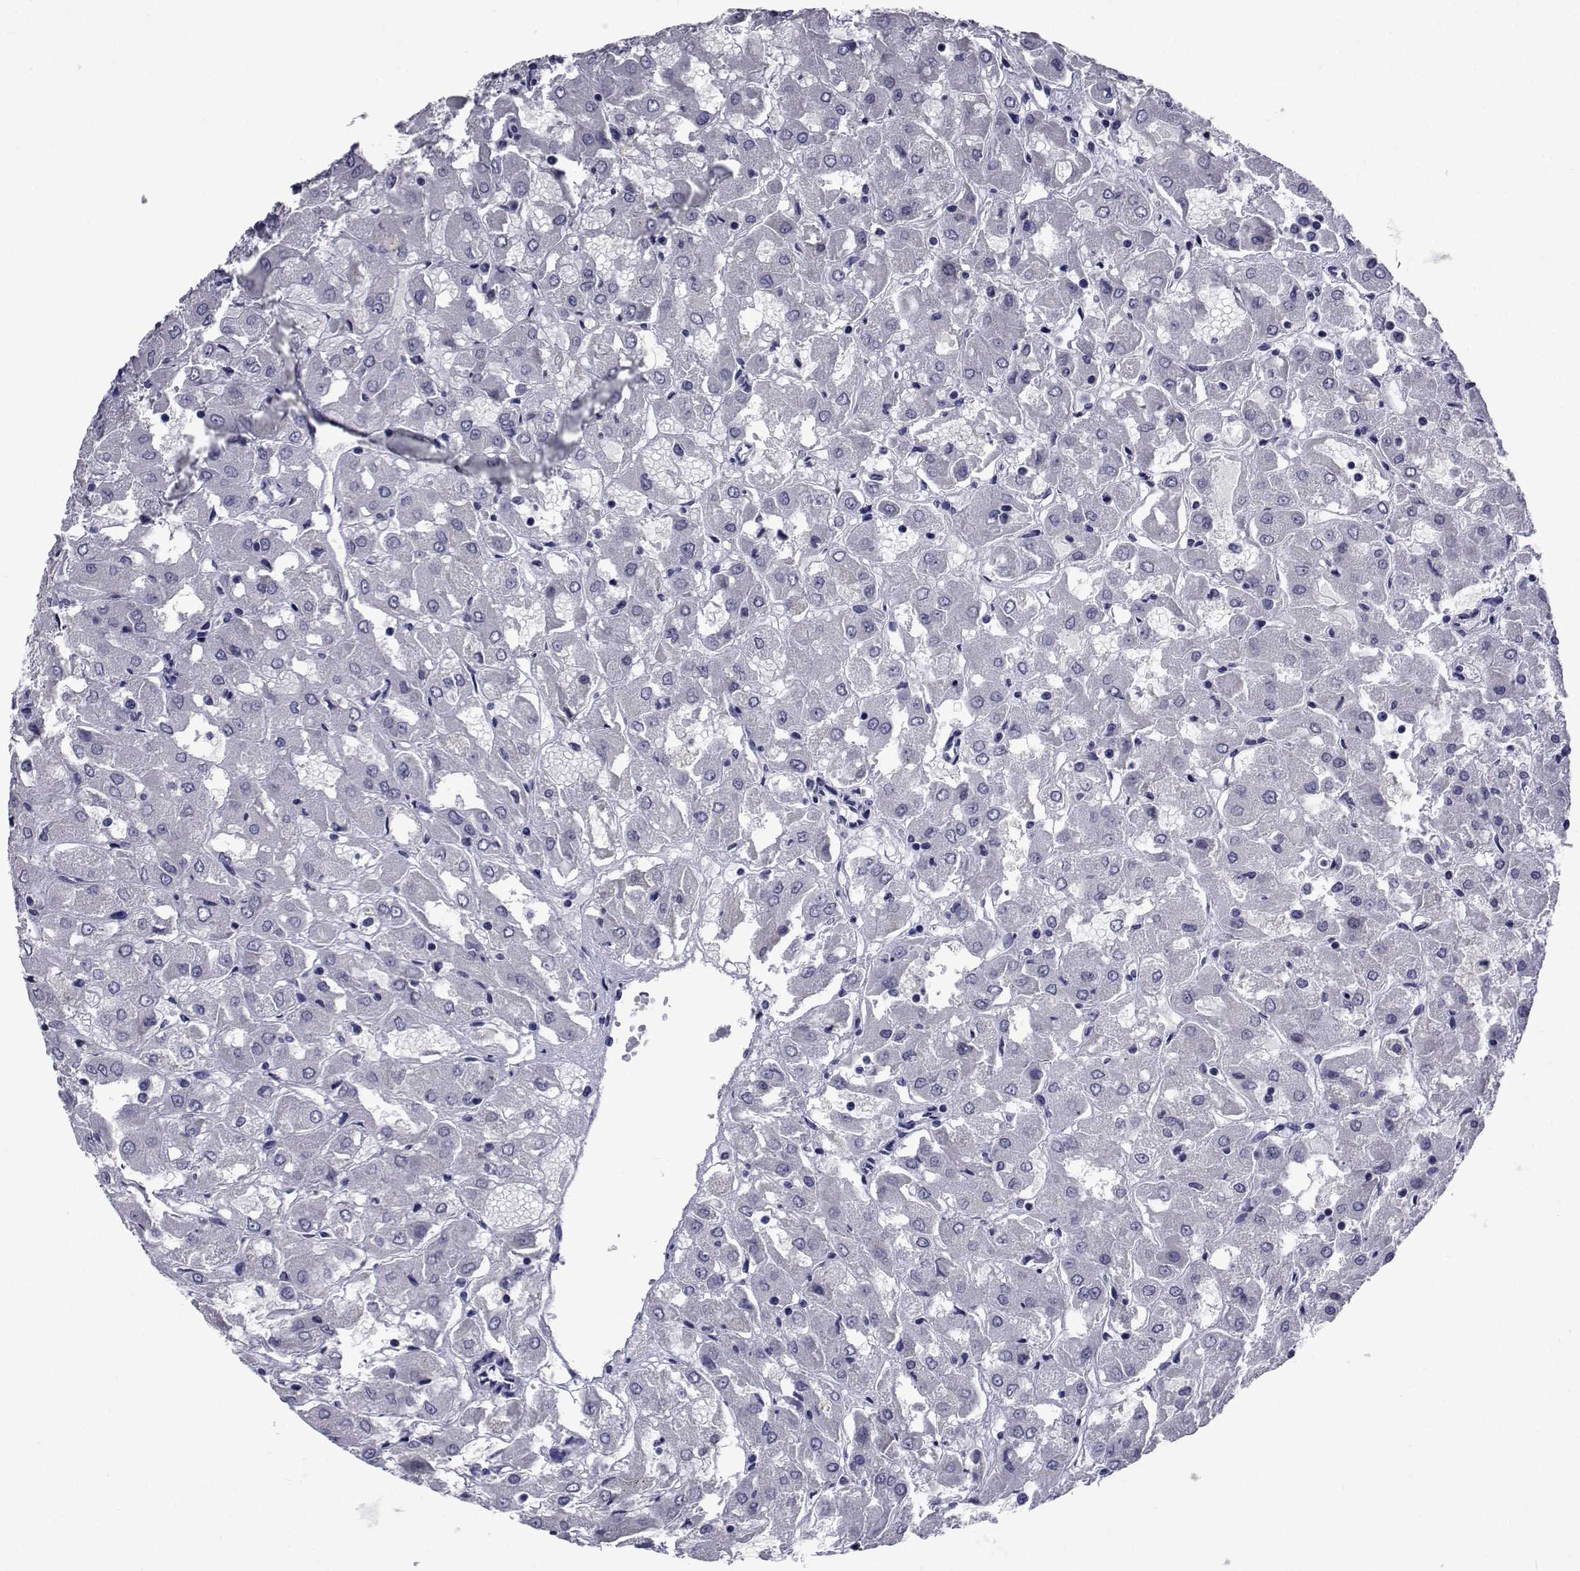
{"staining": {"intensity": "negative", "quantity": "none", "location": "none"}, "tissue": "renal cancer", "cell_type": "Tumor cells", "image_type": "cancer", "snomed": [{"axis": "morphology", "description": "Adenocarcinoma, NOS"}, {"axis": "topography", "description": "Kidney"}], "caption": "The immunohistochemistry histopathology image has no significant staining in tumor cells of renal cancer tissue. (Stains: DAB (3,3'-diaminobenzidine) immunohistochemistry (IHC) with hematoxylin counter stain, Microscopy: brightfield microscopy at high magnification).", "gene": "SEMA5B", "patient": {"sex": "male", "age": 72}}